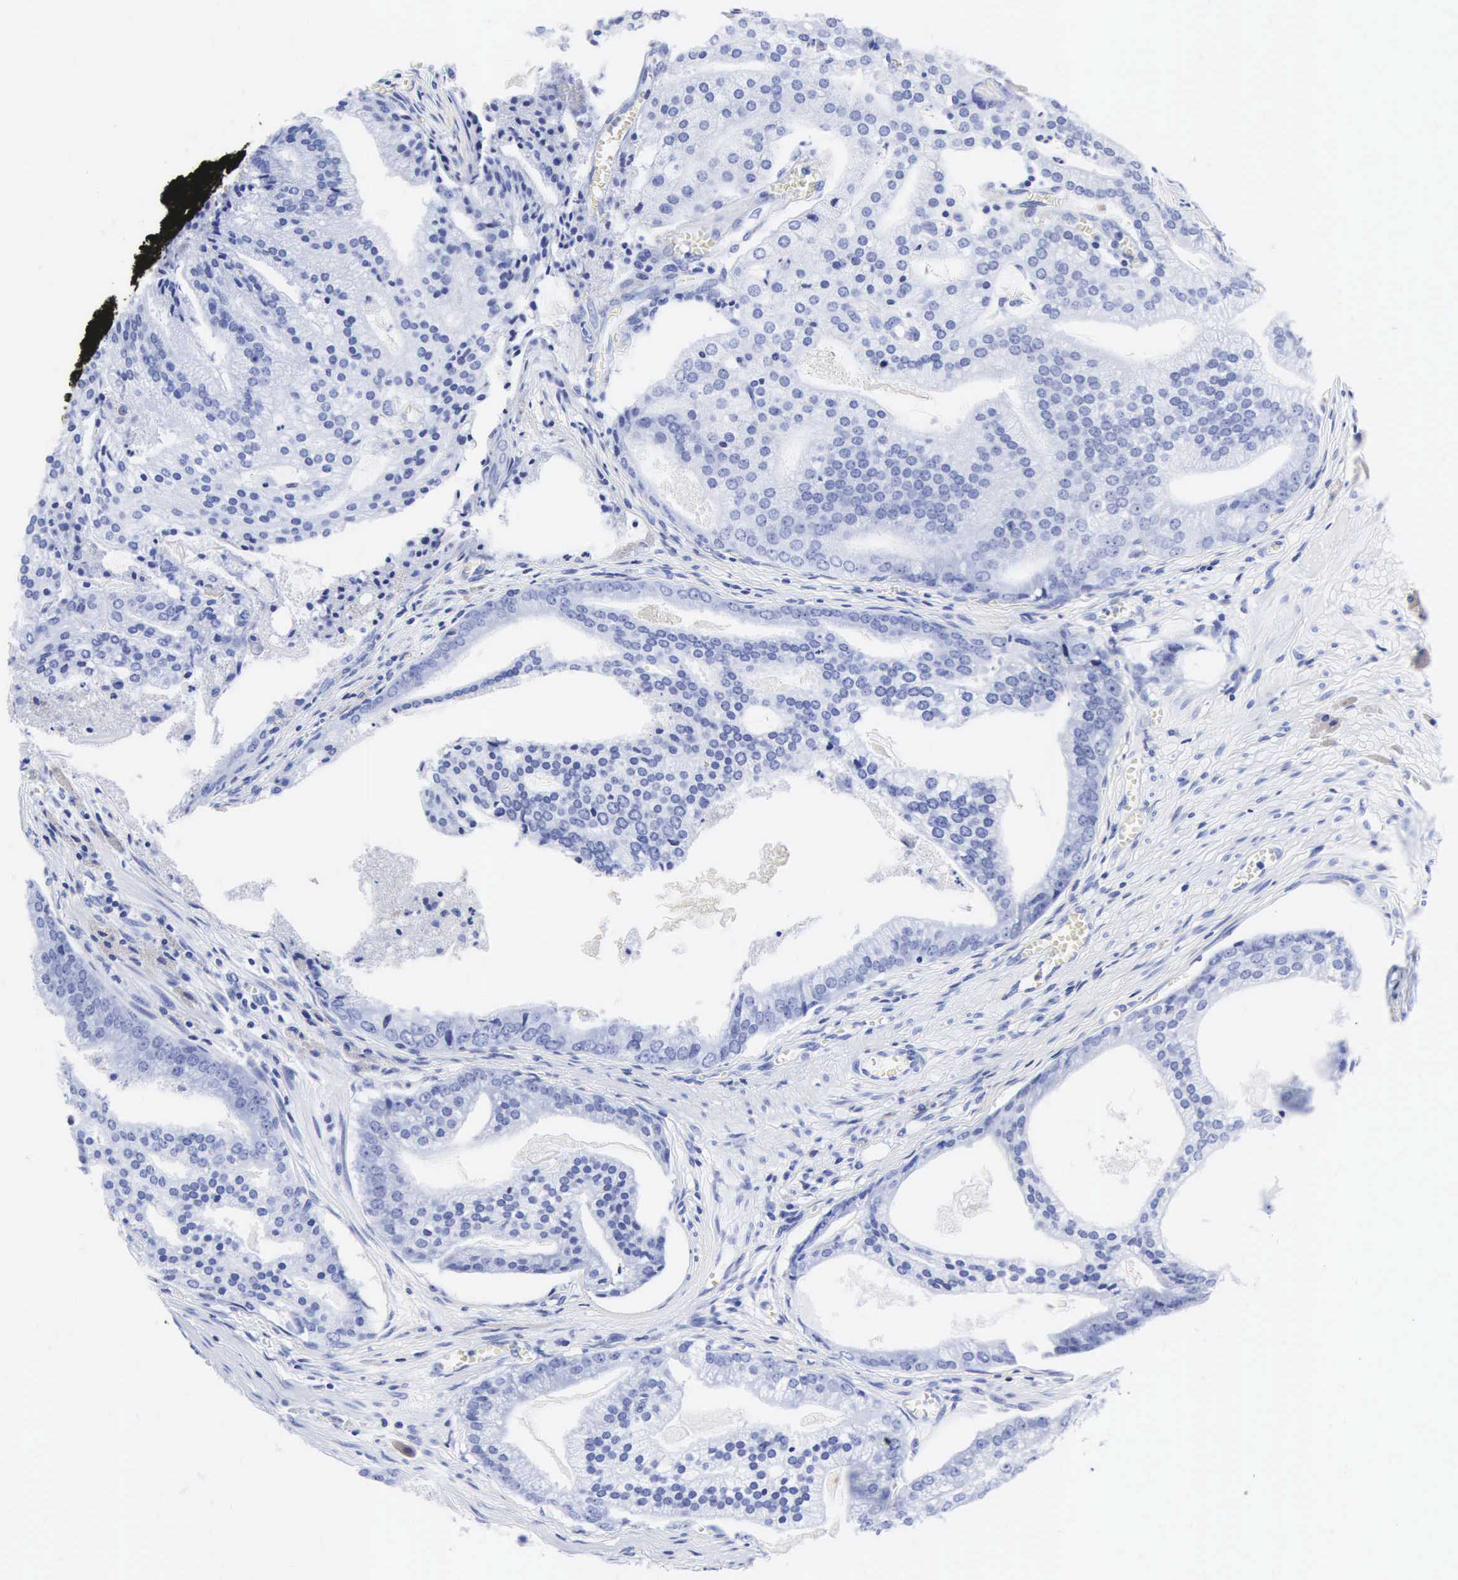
{"staining": {"intensity": "negative", "quantity": "none", "location": "none"}, "tissue": "prostate cancer", "cell_type": "Tumor cells", "image_type": "cancer", "snomed": [{"axis": "morphology", "description": "Adenocarcinoma, High grade"}, {"axis": "topography", "description": "Prostate"}], "caption": "This is an immunohistochemistry histopathology image of prostate high-grade adenocarcinoma. There is no expression in tumor cells.", "gene": "CGB3", "patient": {"sex": "male", "age": 56}}